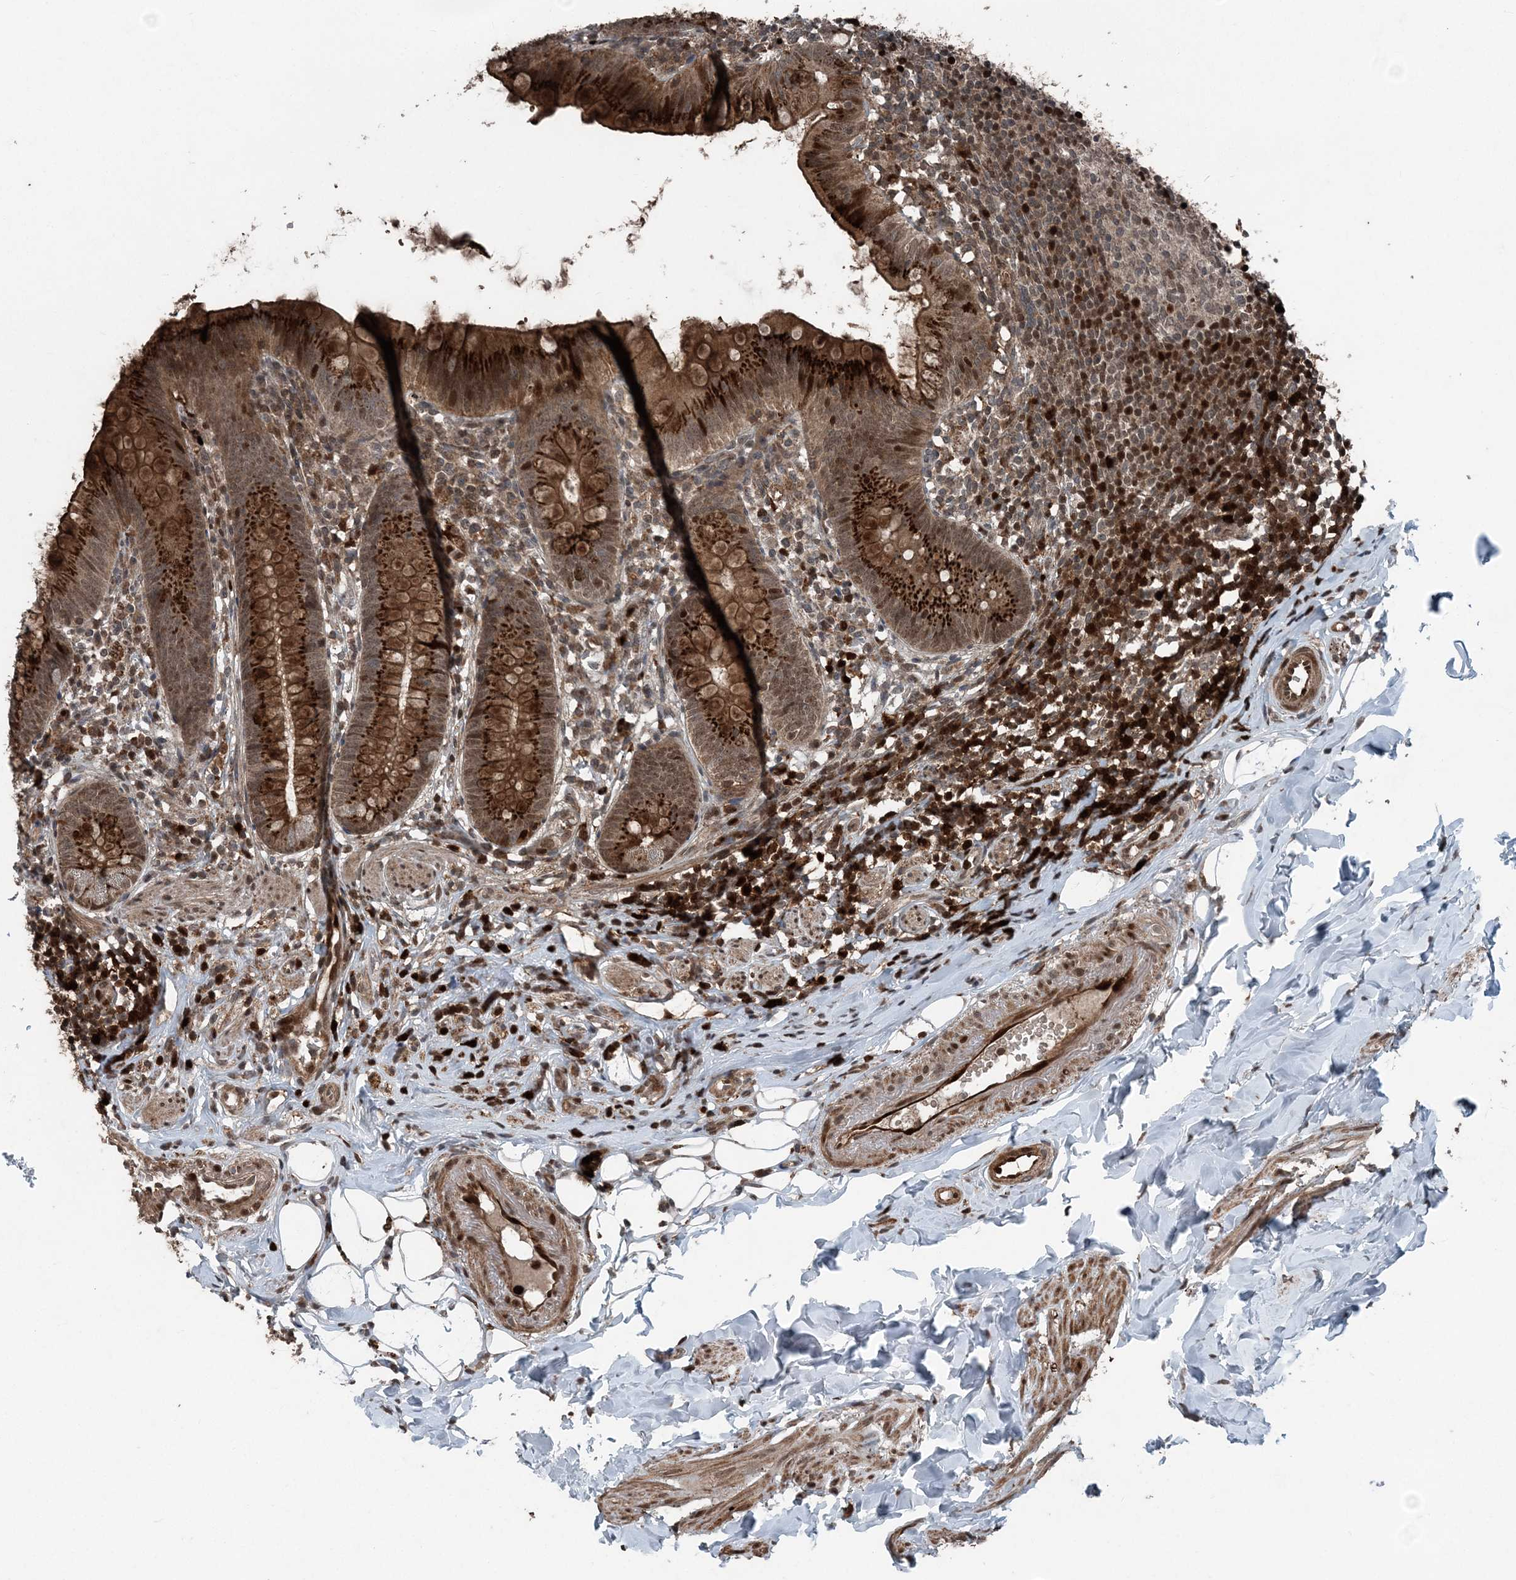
{"staining": {"intensity": "strong", "quantity": ">75%", "location": "cytoplasmic/membranous"}, "tissue": "appendix", "cell_type": "Glandular cells", "image_type": "normal", "snomed": [{"axis": "morphology", "description": "Normal tissue, NOS"}, {"axis": "topography", "description": "Appendix"}], "caption": "About >75% of glandular cells in normal human appendix display strong cytoplasmic/membranous protein positivity as visualized by brown immunohistochemical staining.", "gene": "CFL1", "patient": {"sex": "female", "age": 62}}